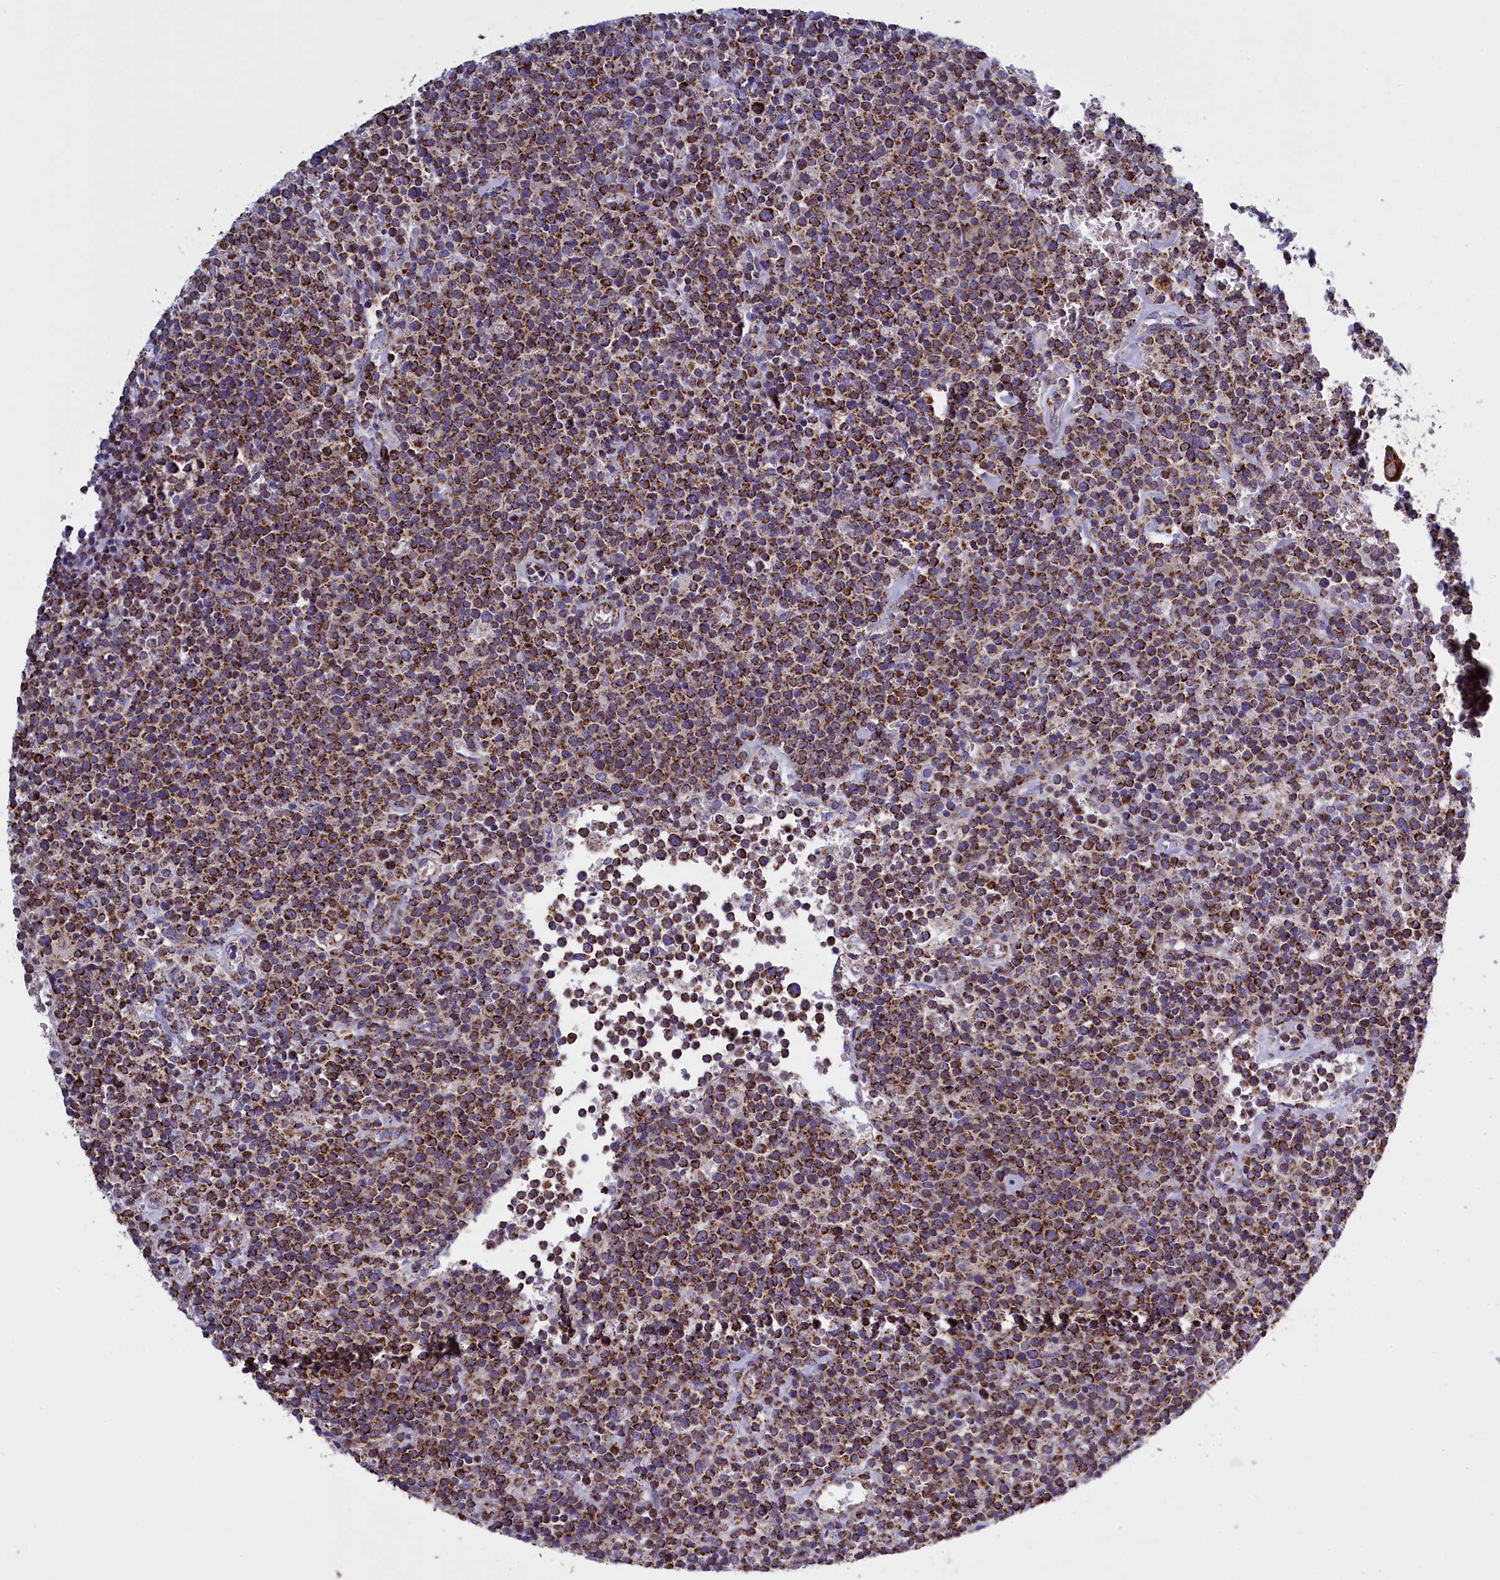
{"staining": {"intensity": "moderate", "quantity": ">75%", "location": "cytoplasmic/membranous"}, "tissue": "lymphoma", "cell_type": "Tumor cells", "image_type": "cancer", "snomed": [{"axis": "morphology", "description": "Malignant lymphoma, non-Hodgkin's type, High grade"}, {"axis": "topography", "description": "Lymph node"}], "caption": "High-power microscopy captured an immunohistochemistry (IHC) image of high-grade malignant lymphoma, non-Hodgkin's type, revealing moderate cytoplasmic/membranous staining in approximately >75% of tumor cells.", "gene": "IFT122", "patient": {"sex": "male", "age": 61}}